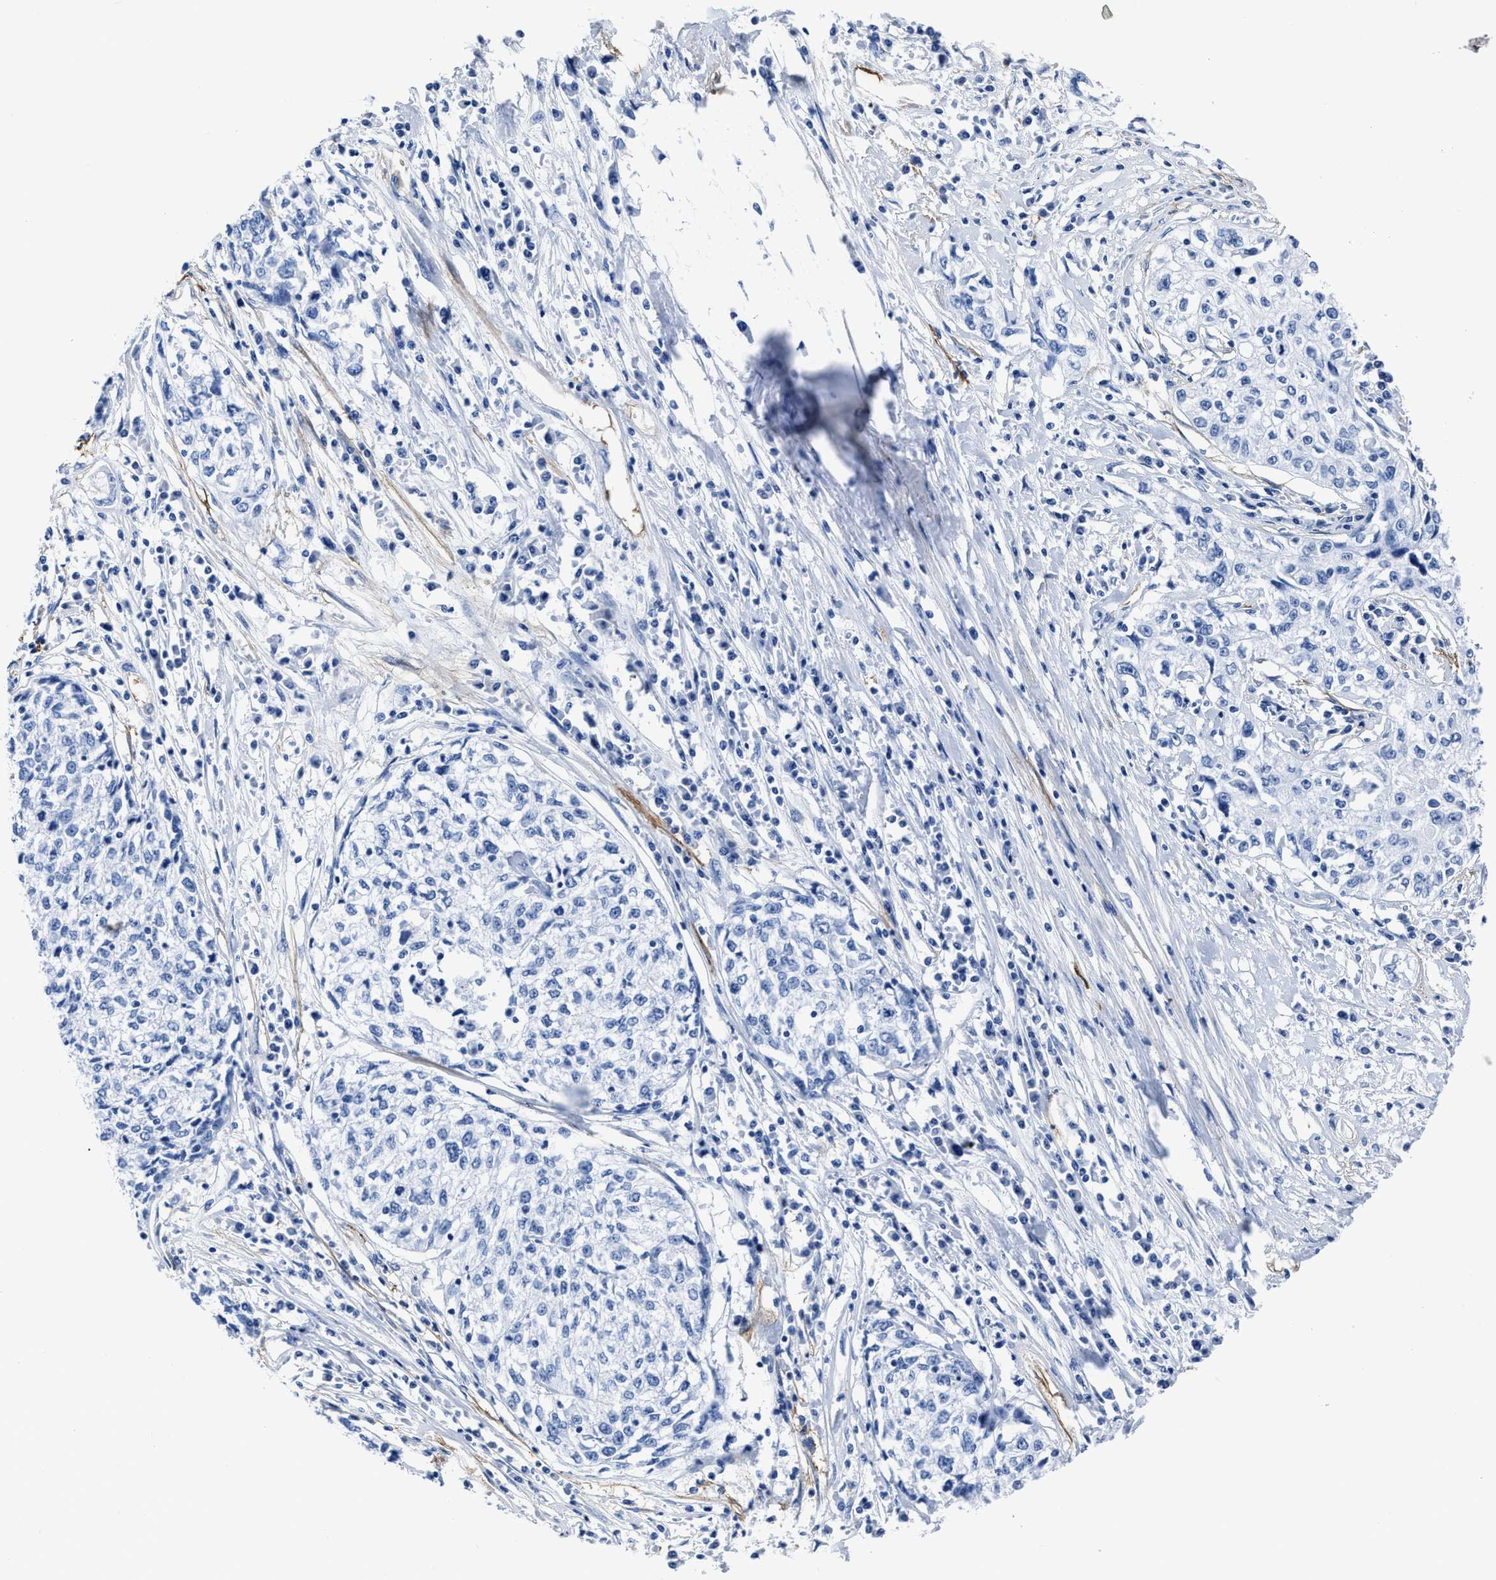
{"staining": {"intensity": "negative", "quantity": "none", "location": "none"}, "tissue": "cervical cancer", "cell_type": "Tumor cells", "image_type": "cancer", "snomed": [{"axis": "morphology", "description": "Squamous cell carcinoma, NOS"}, {"axis": "topography", "description": "Cervix"}], "caption": "Squamous cell carcinoma (cervical) was stained to show a protein in brown. There is no significant staining in tumor cells.", "gene": "AQP1", "patient": {"sex": "female", "age": 57}}